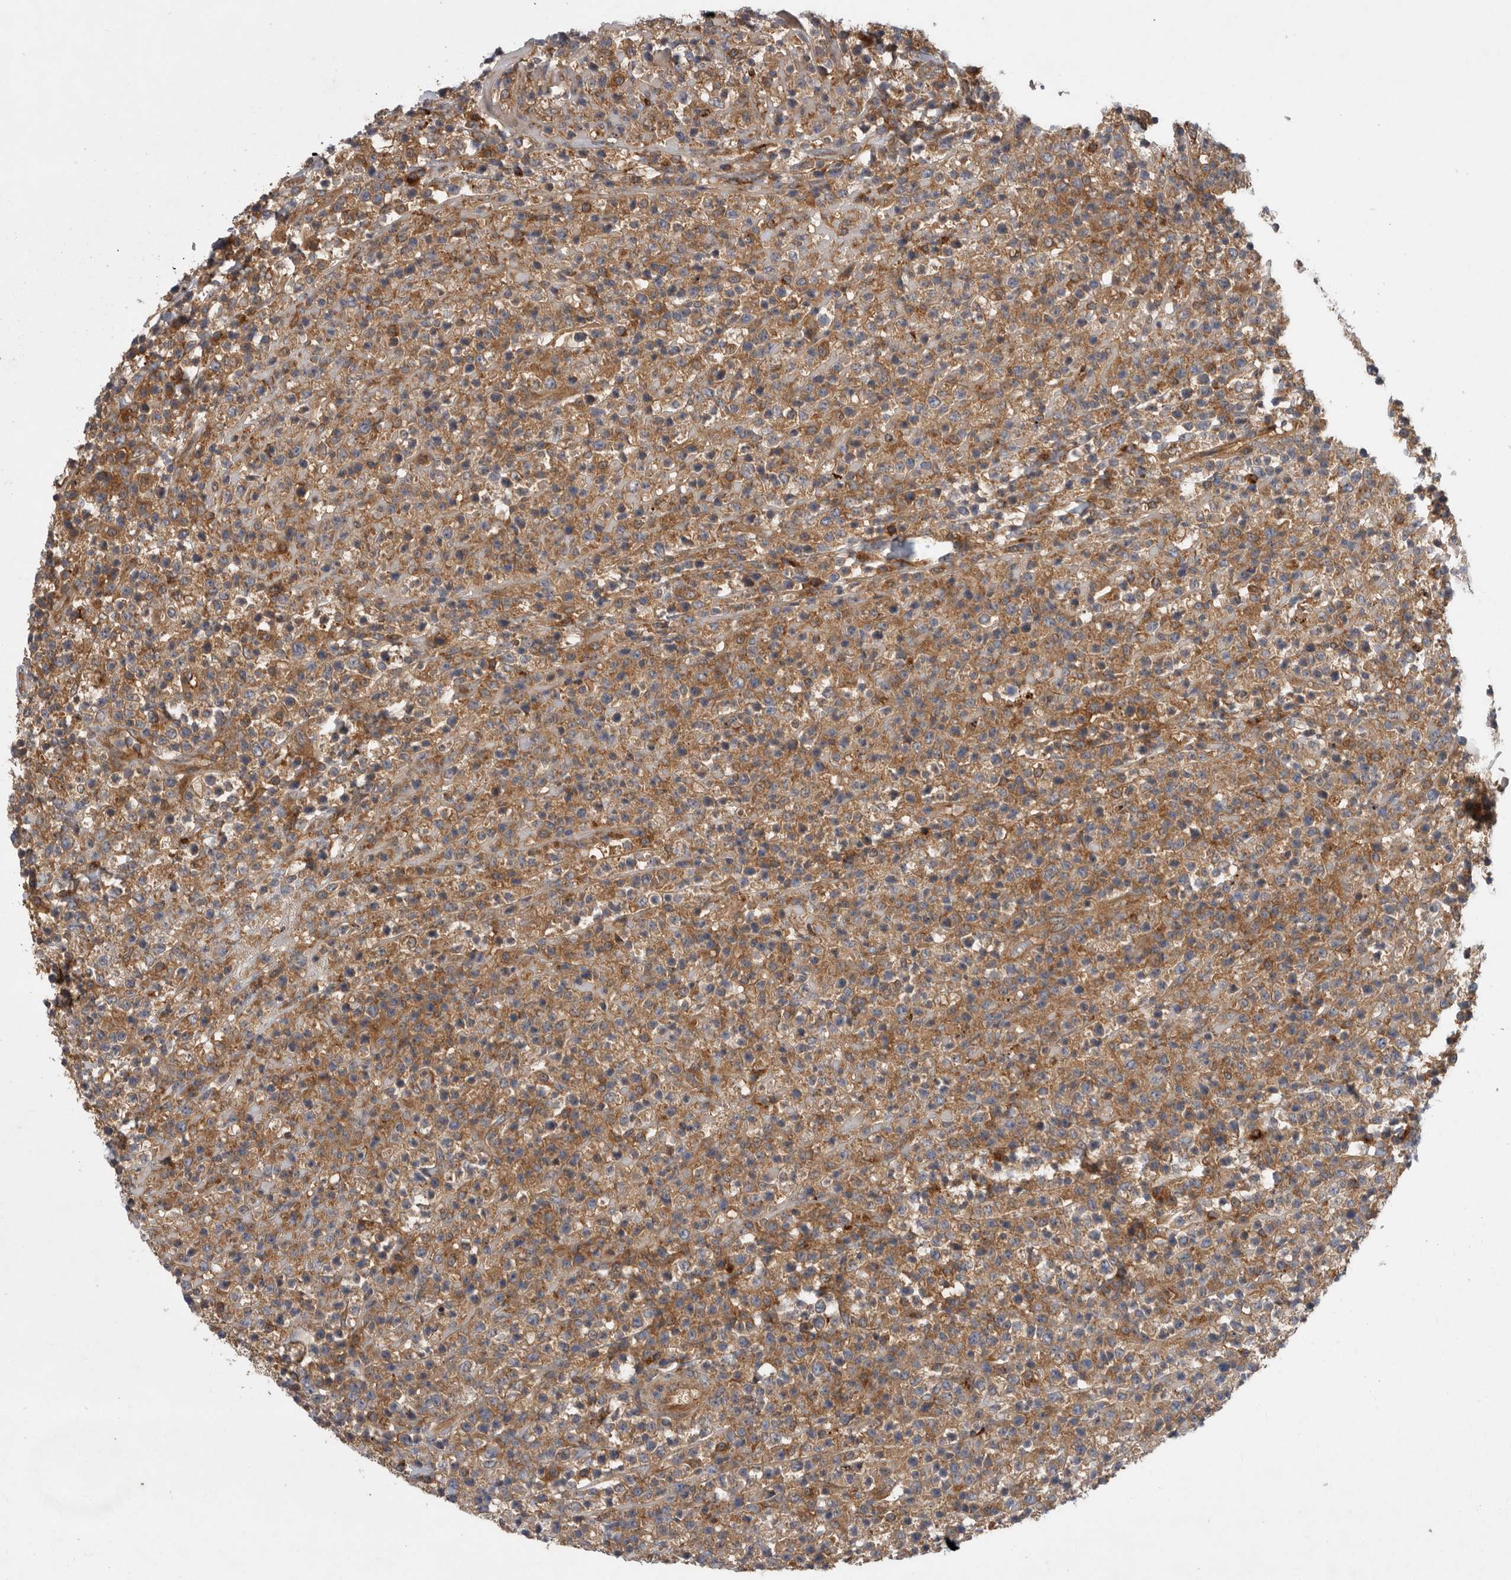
{"staining": {"intensity": "moderate", "quantity": ">75%", "location": "cytoplasmic/membranous"}, "tissue": "lymphoma", "cell_type": "Tumor cells", "image_type": "cancer", "snomed": [{"axis": "morphology", "description": "Malignant lymphoma, non-Hodgkin's type, High grade"}, {"axis": "topography", "description": "Colon"}], "caption": "Malignant lymphoma, non-Hodgkin's type (high-grade) stained with immunohistochemistry shows moderate cytoplasmic/membranous staining in about >75% of tumor cells.", "gene": "C1orf109", "patient": {"sex": "female", "age": 53}}